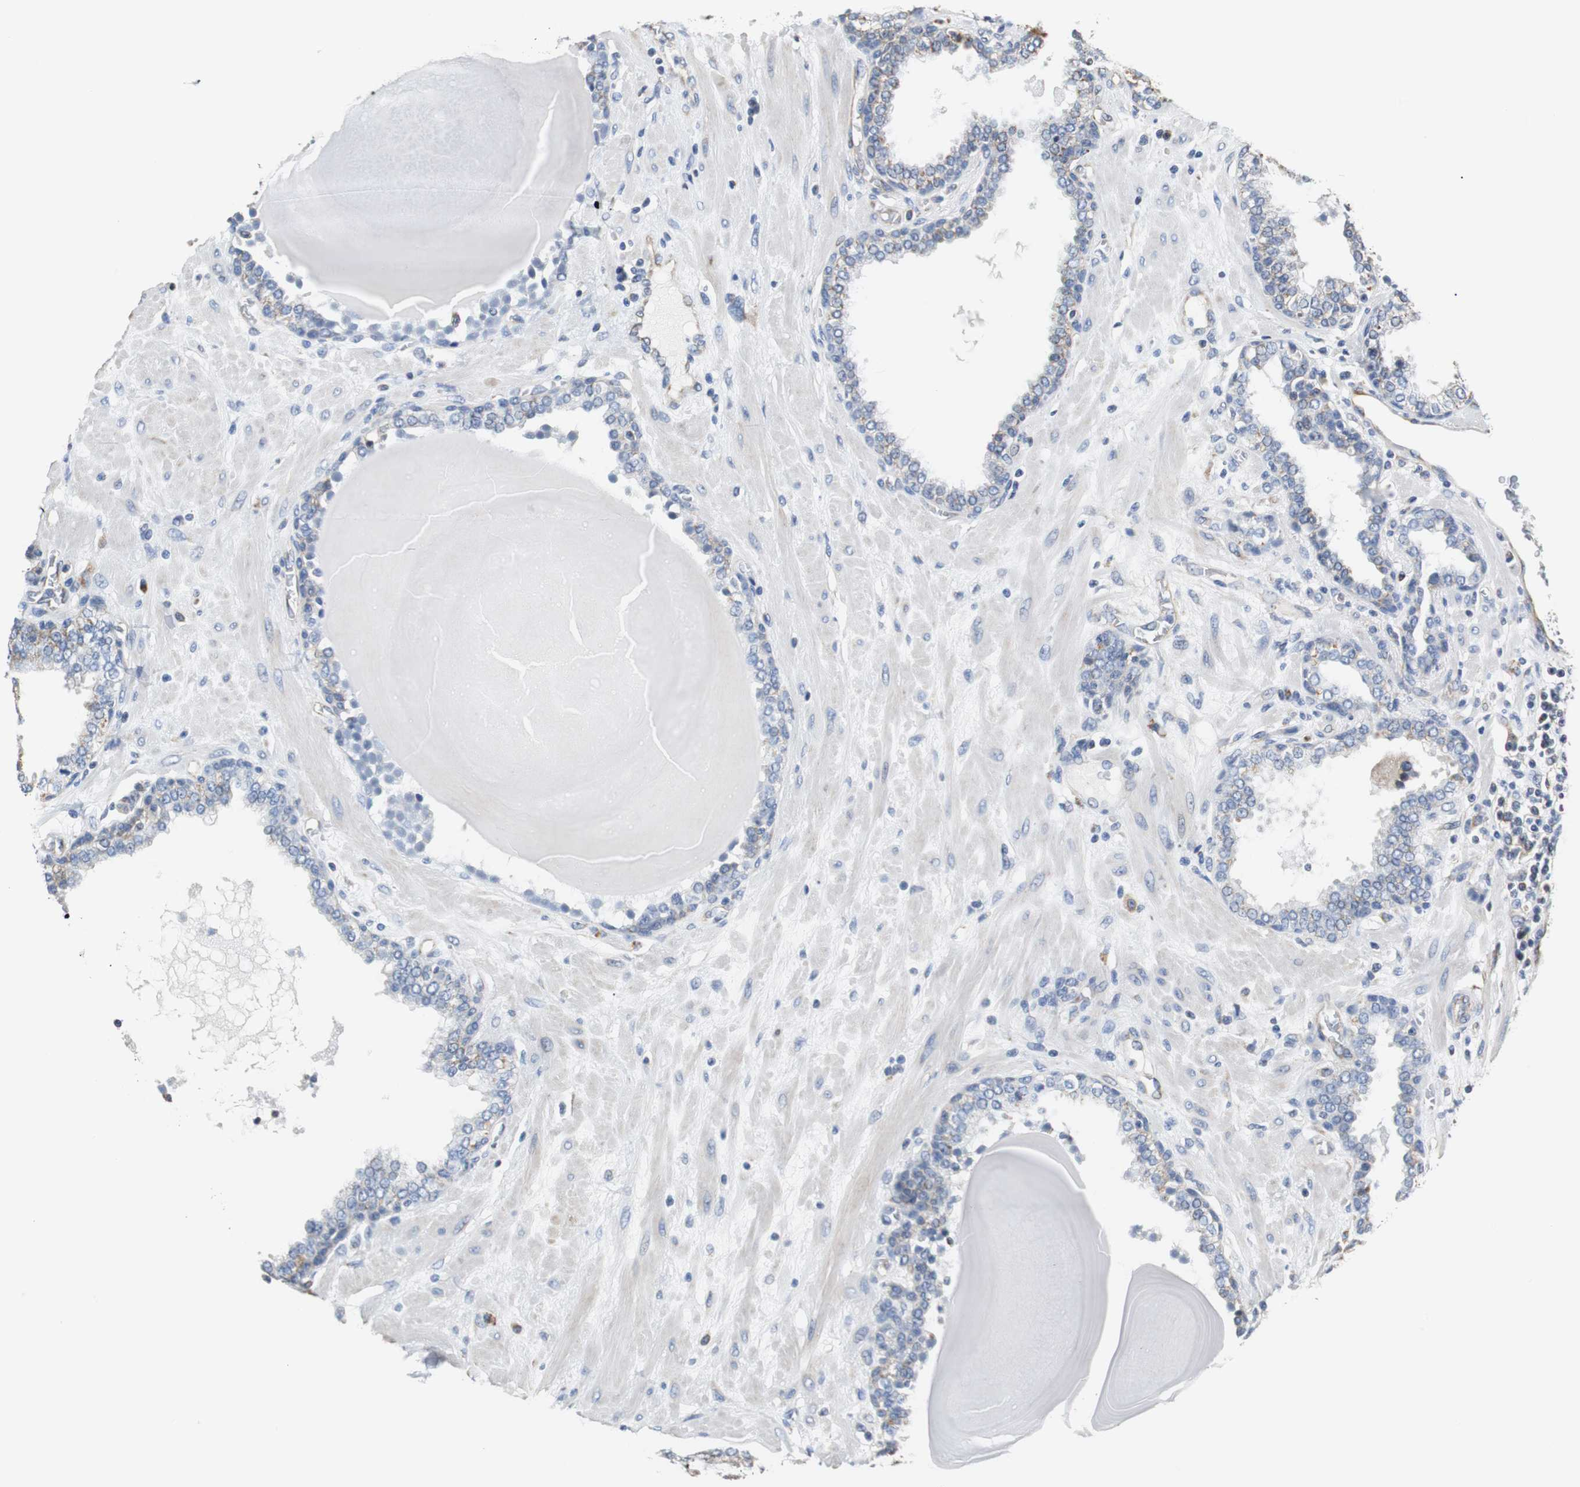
{"staining": {"intensity": "weak", "quantity": "<25%", "location": "cytoplasmic/membranous"}, "tissue": "prostate", "cell_type": "Glandular cells", "image_type": "normal", "snomed": [{"axis": "morphology", "description": "Normal tissue, NOS"}, {"axis": "topography", "description": "Prostate"}], "caption": "A histopathology image of human prostate is negative for staining in glandular cells.", "gene": "PCK1", "patient": {"sex": "male", "age": 51}}